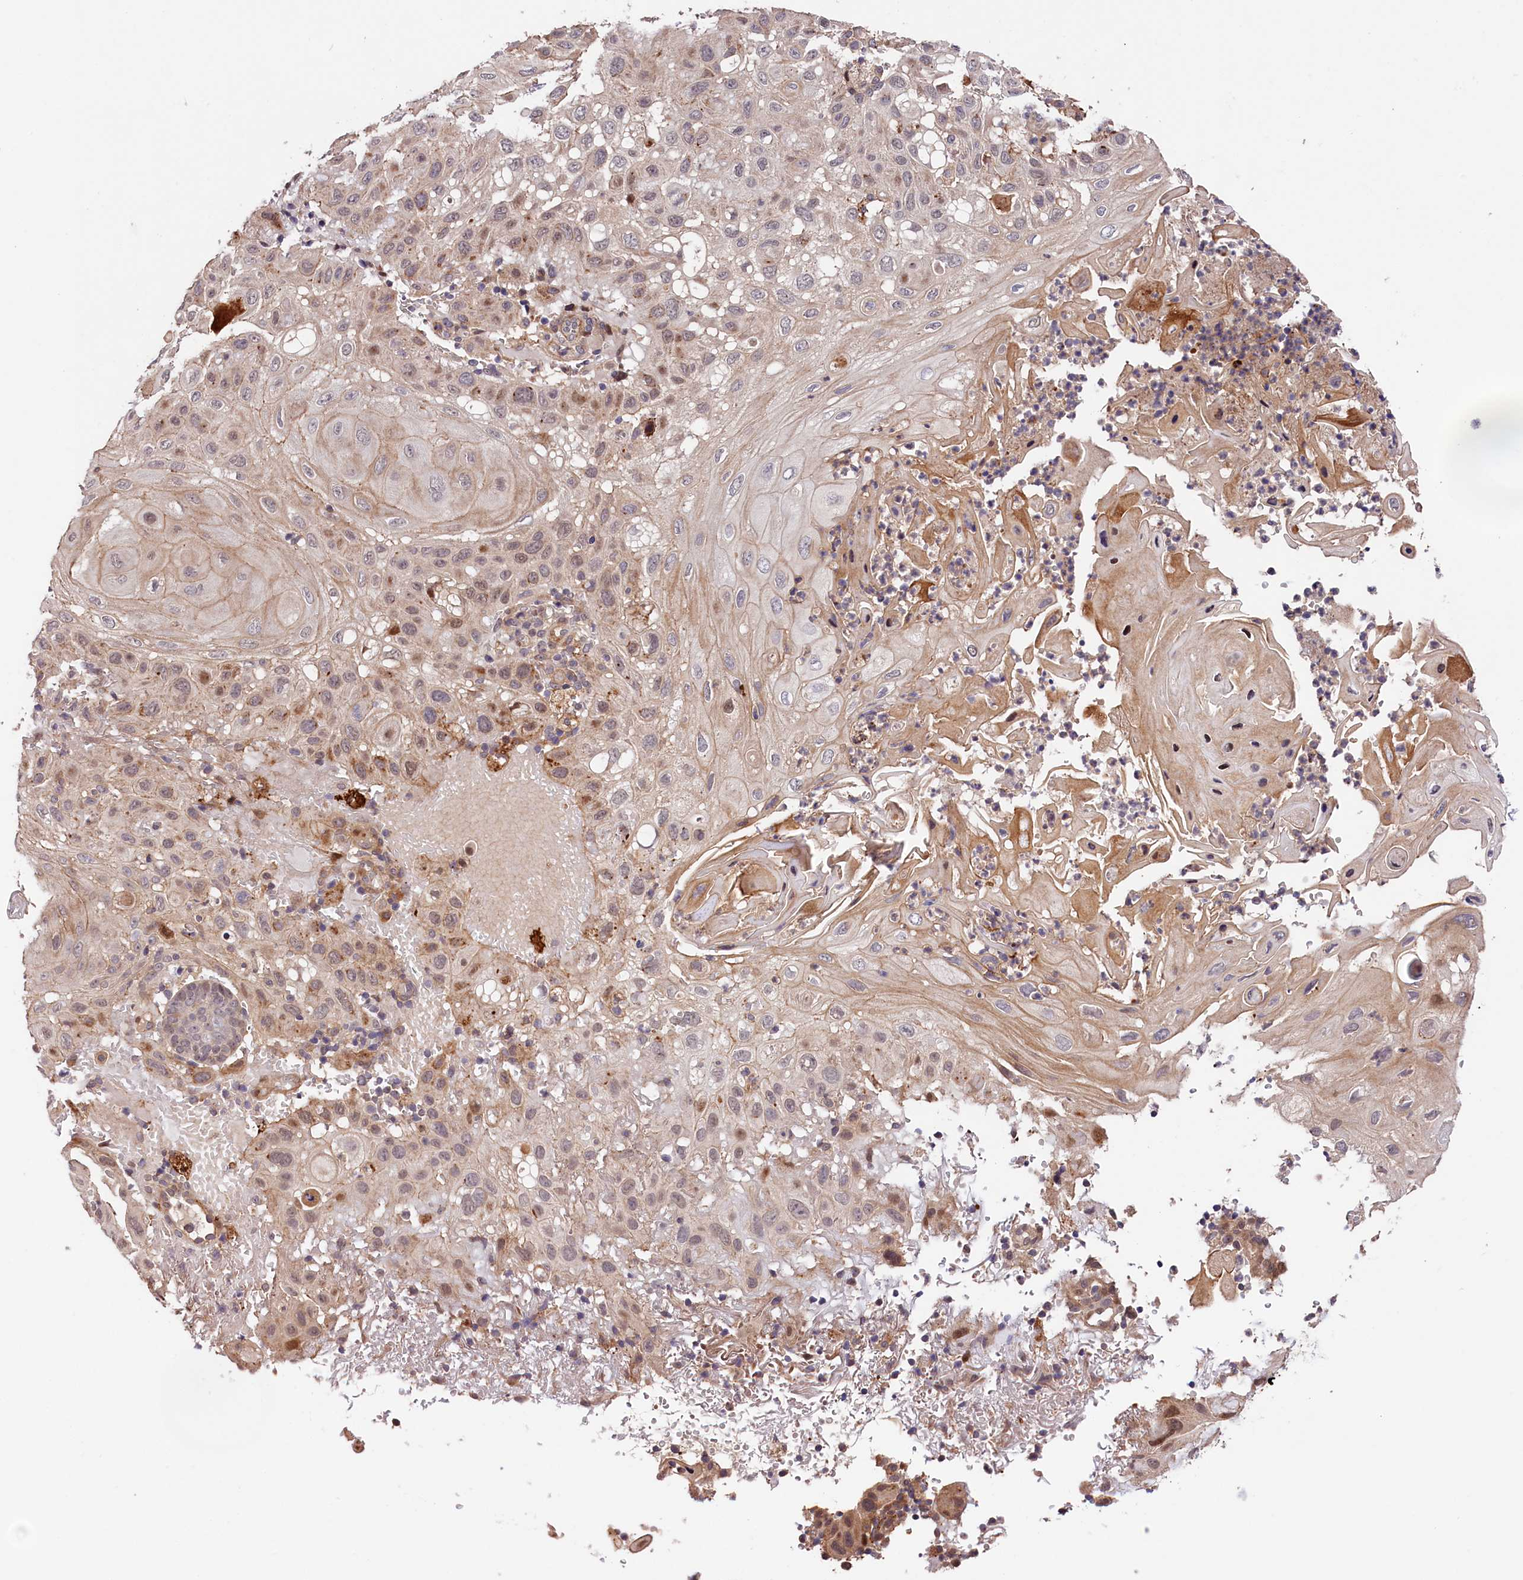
{"staining": {"intensity": "weak", "quantity": "<25%", "location": "cytoplasmic/membranous"}, "tissue": "skin cancer", "cell_type": "Tumor cells", "image_type": "cancer", "snomed": [{"axis": "morphology", "description": "Normal tissue, NOS"}, {"axis": "morphology", "description": "Squamous cell carcinoma, NOS"}, {"axis": "topography", "description": "Skin"}], "caption": "DAB immunohistochemical staining of skin squamous cell carcinoma reveals no significant positivity in tumor cells.", "gene": "CACNA1H", "patient": {"sex": "female", "age": 96}}